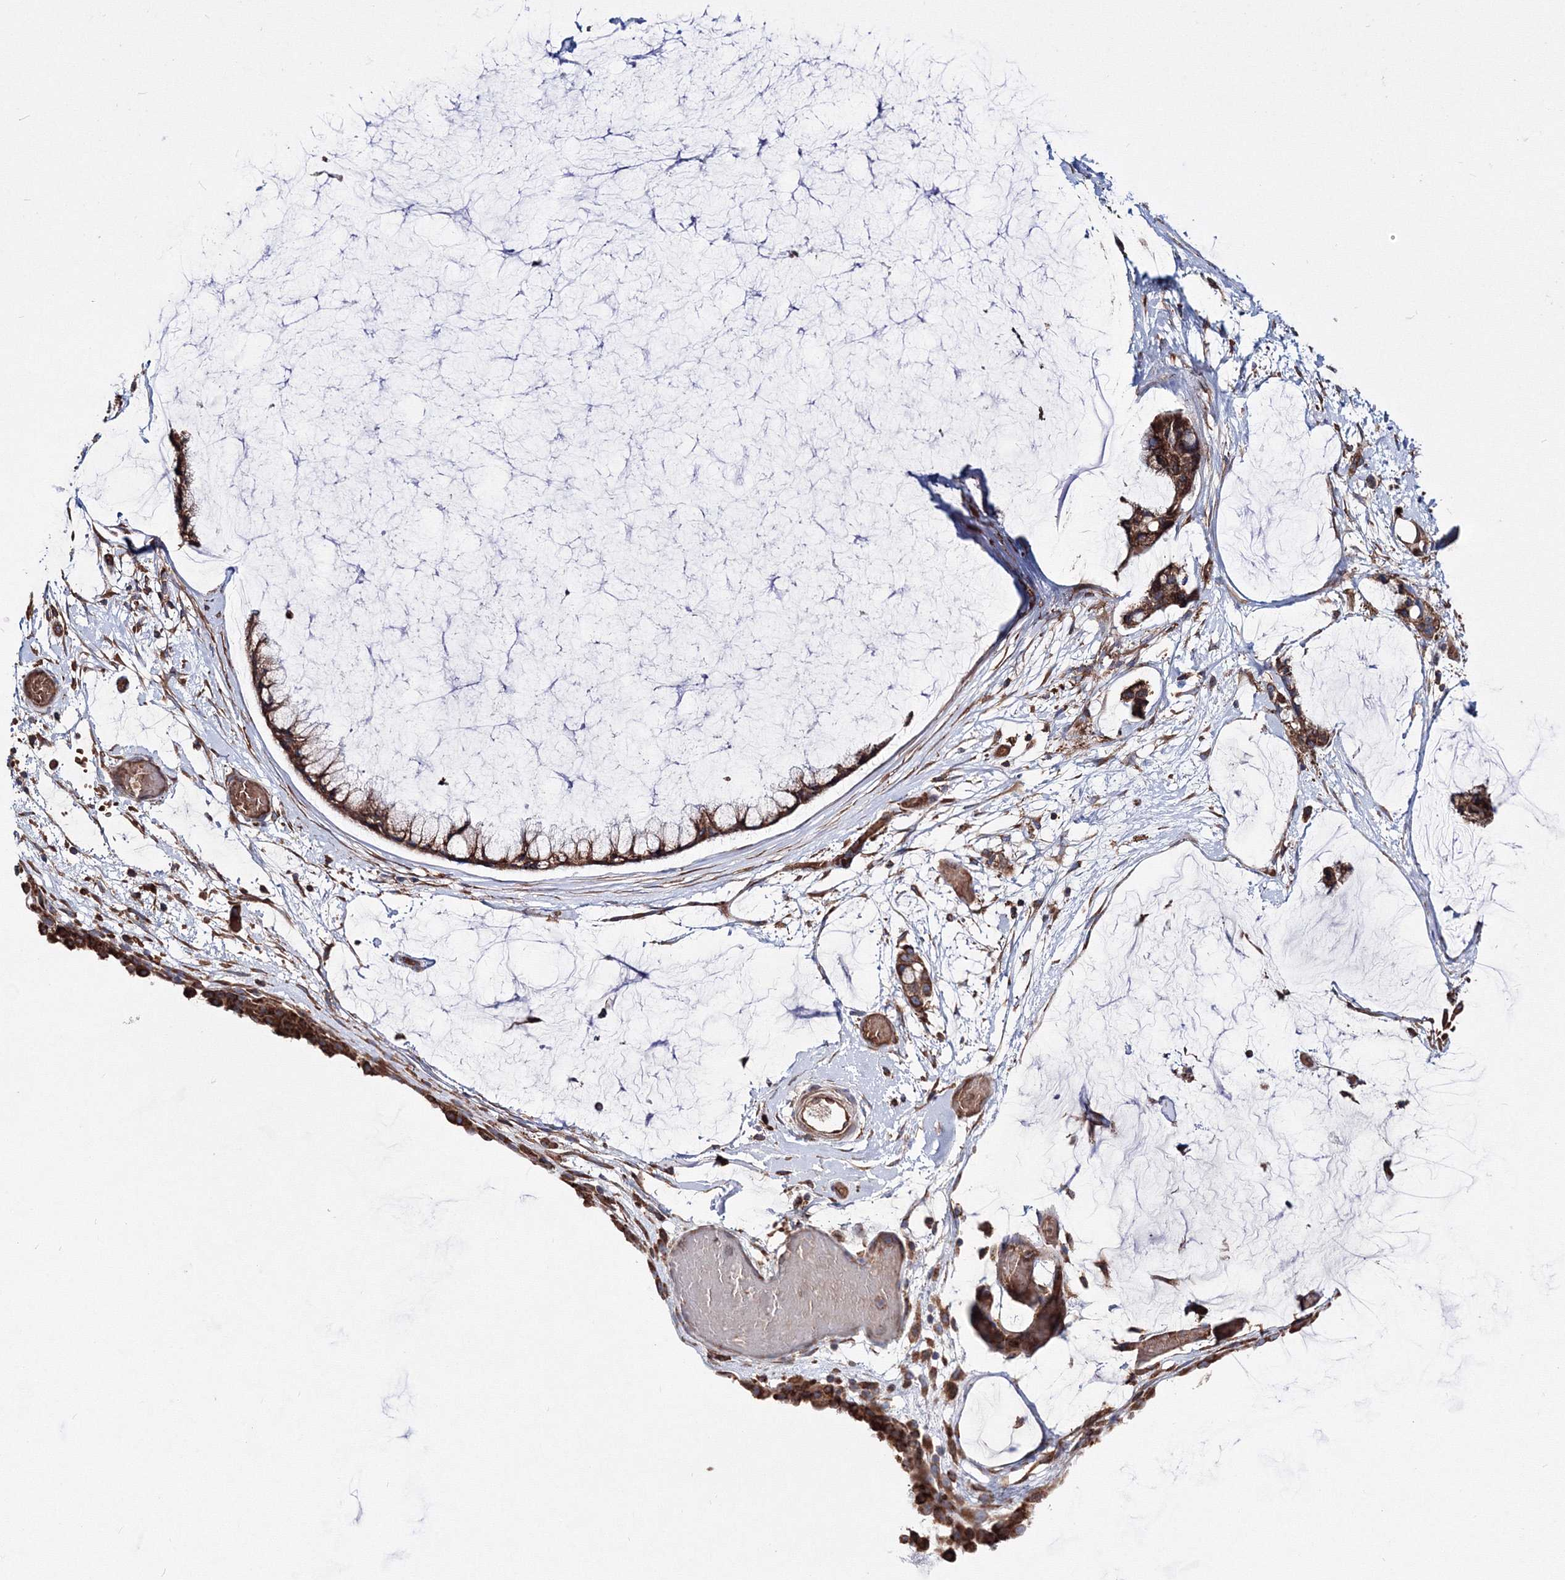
{"staining": {"intensity": "strong", "quantity": ">75%", "location": "cytoplasmic/membranous"}, "tissue": "ovarian cancer", "cell_type": "Tumor cells", "image_type": "cancer", "snomed": [{"axis": "morphology", "description": "Cystadenocarcinoma, mucinous, NOS"}, {"axis": "topography", "description": "Ovary"}], "caption": "Mucinous cystadenocarcinoma (ovarian) tissue displays strong cytoplasmic/membranous expression in approximately >75% of tumor cells, visualized by immunohistochemistry.", "gene": "VPS8", "patient": {"sex": "female", "age": 39}}